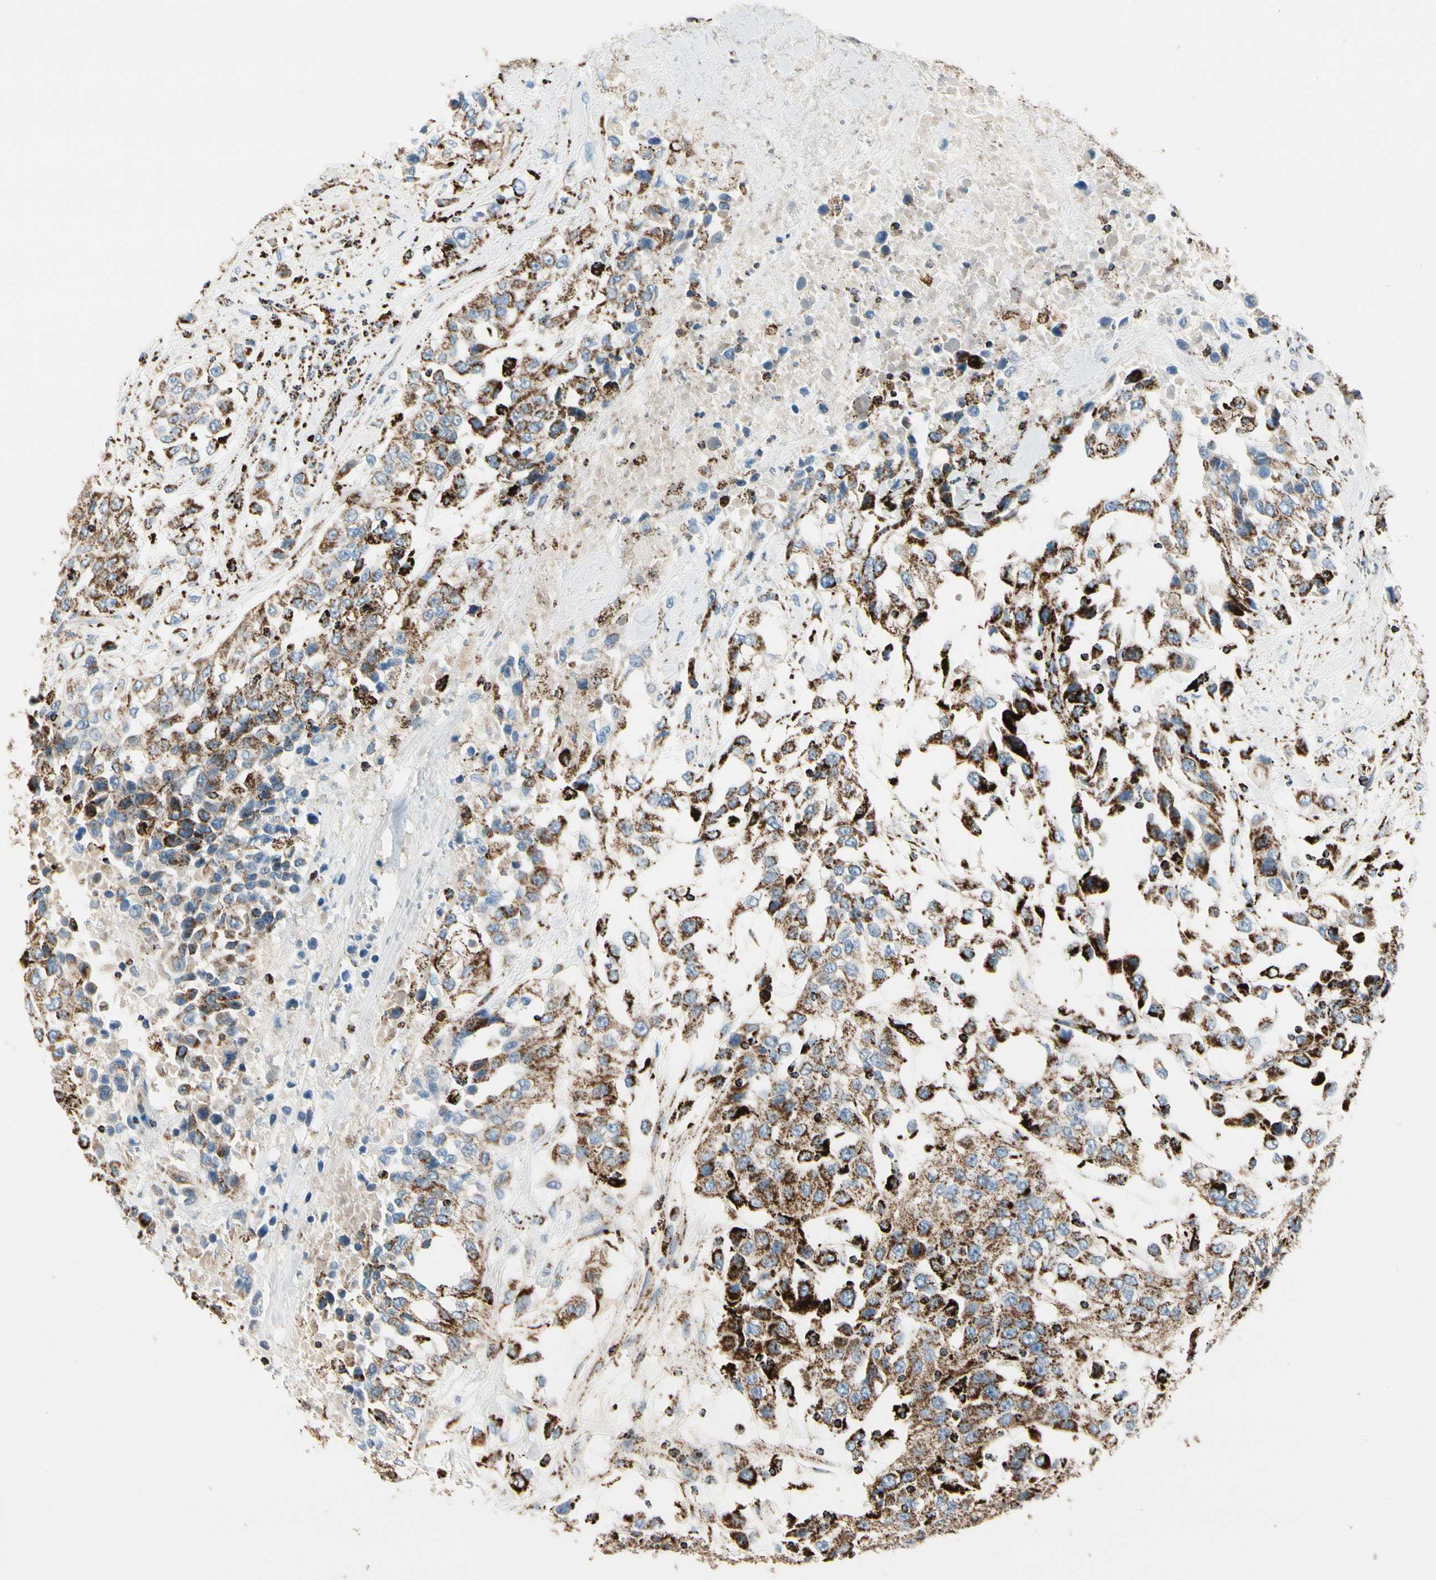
{"staining": {"intensity": "moderate", "quantity": ">75%", "location": "cytoplasmic/membranous"}, "tissue": "urothelial cancer", "cell_type": "Tumor cells", "image_type": "cancer", "snomed": [{"axis": "morphology", "description": "Urothelial carcinoma, High grade"}, {"axis": "topography", "description": "Urinary bladder"}], "caption": "Tumor cells show moderate cytoplasmic/membranous expression in about >75% of cells in high-grade urothelial carcinoma. Ihc stains the protein in brown and the nuclei are stained blue.", "gene": "ME2", "patient": {"sex": "female", "age": 80}}